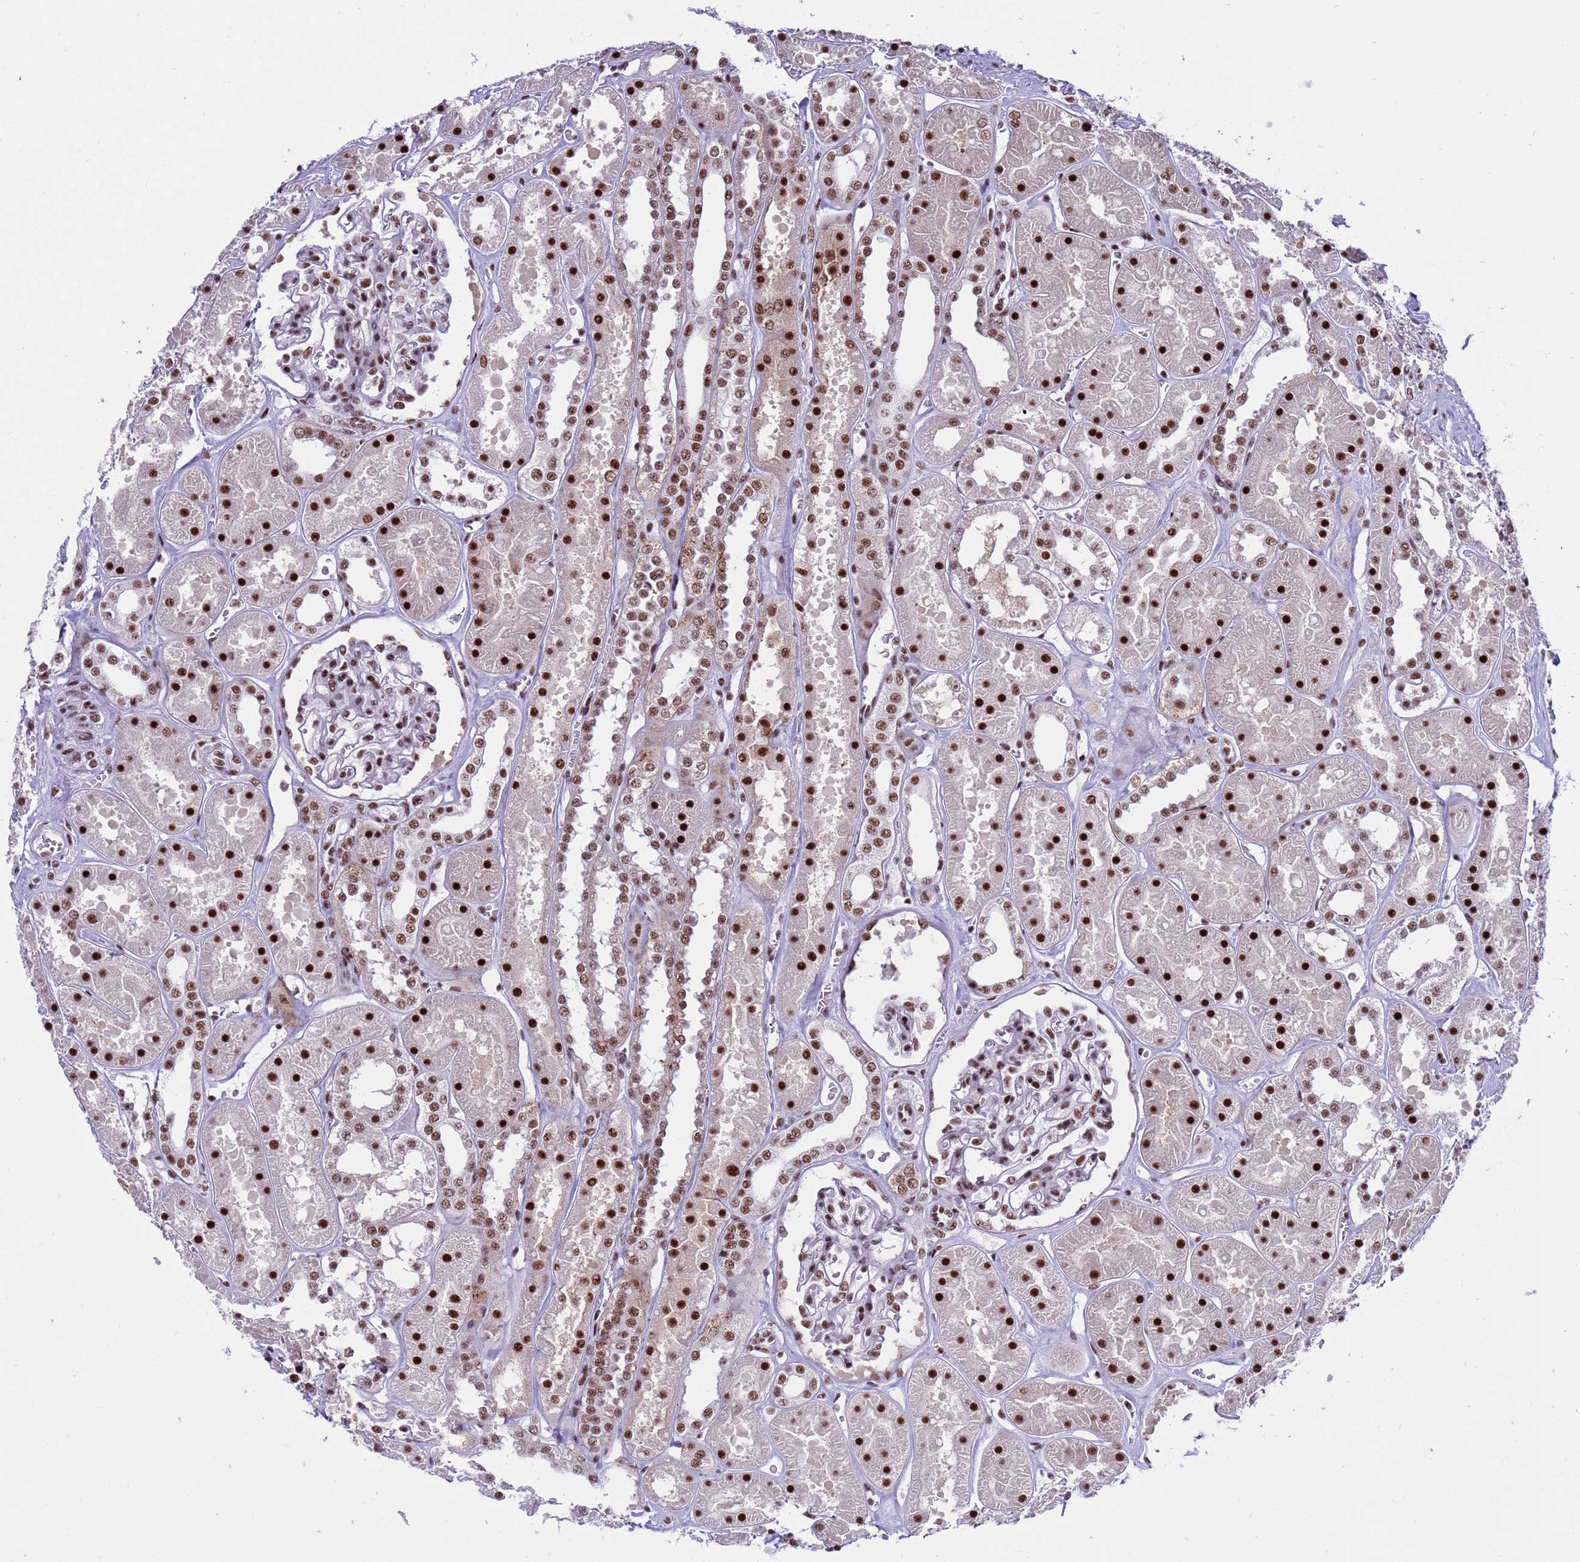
{"staining": {"intensity": "strong", "quantity": "25%-75%", "location": "nuclear"}, "tissue": "kidney", "cell_type": "Cells in glomeruli", "image_type": "normal", "snomed": [{"axis": "morphology", "description": "Normal tissue, NOS"}, {"axis": "topography", "description": "Kidney"}], "caption": "Human kidney stained with a brown dye exhibits strong nuclear positive positivity in approximately 25%-75% of cells in glomeruli.", "gene": "THOC2", "patient": {"sex": "female", "age": 41}}